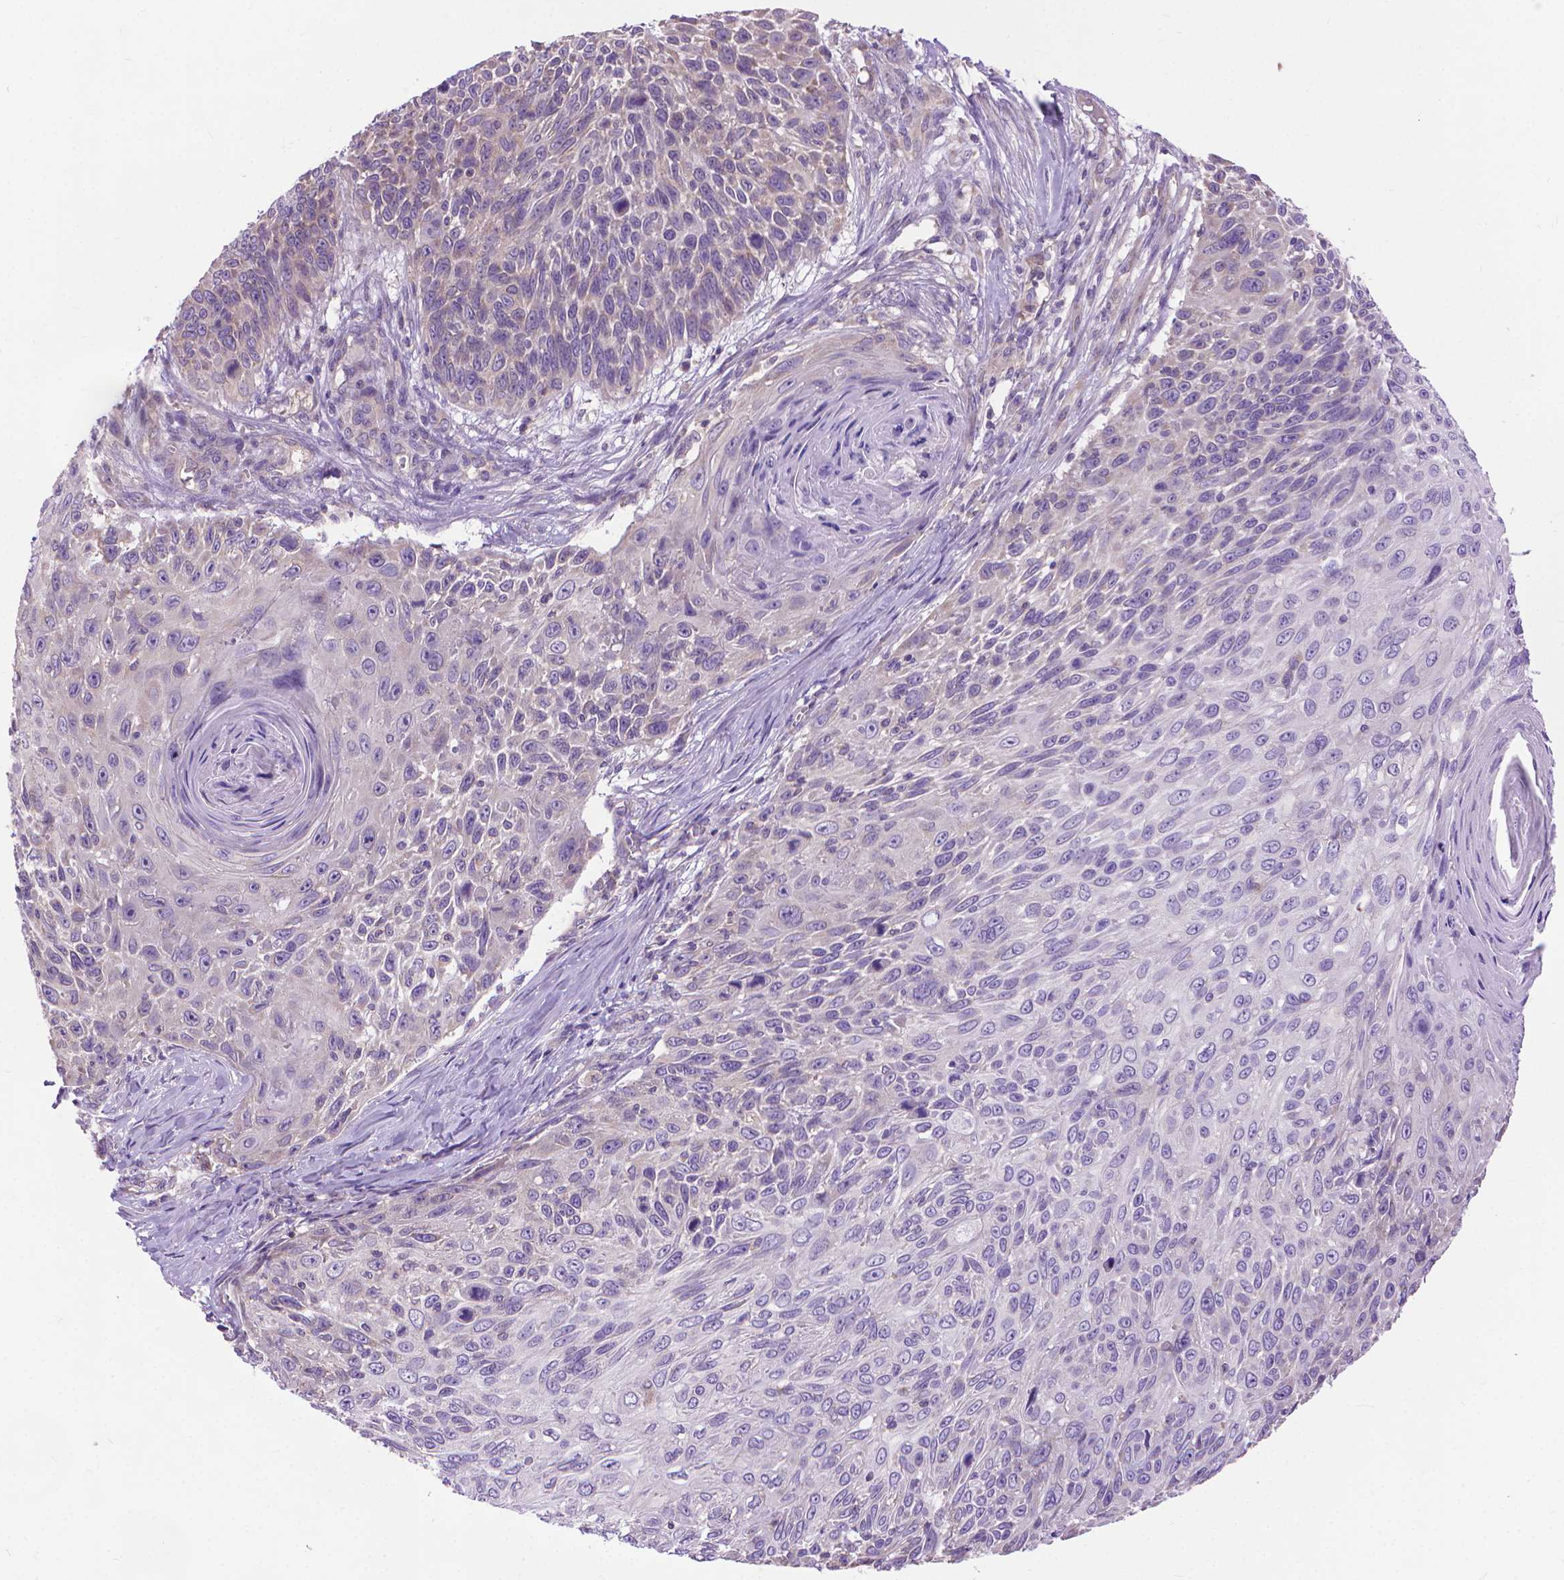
{"staining": {"intensity": "negative", "quantity": "none", "location": "none"}, "tissue": "skin cancer", "cell_type": "Tumor cells", "image_type": "cancer", "snomed": [{"axis": "morphology", "description": "Squamous cell carcinoma, NOS"}, {"axis": "topography", "description": "Skin"}], "caption": "A histopathology image of skin cancer (squamous cell carcinoma) stained for a protein shows no brown staining in tumor cells.", "gene": "SYN1", "patient": {"sex": "male", "age": 92}}